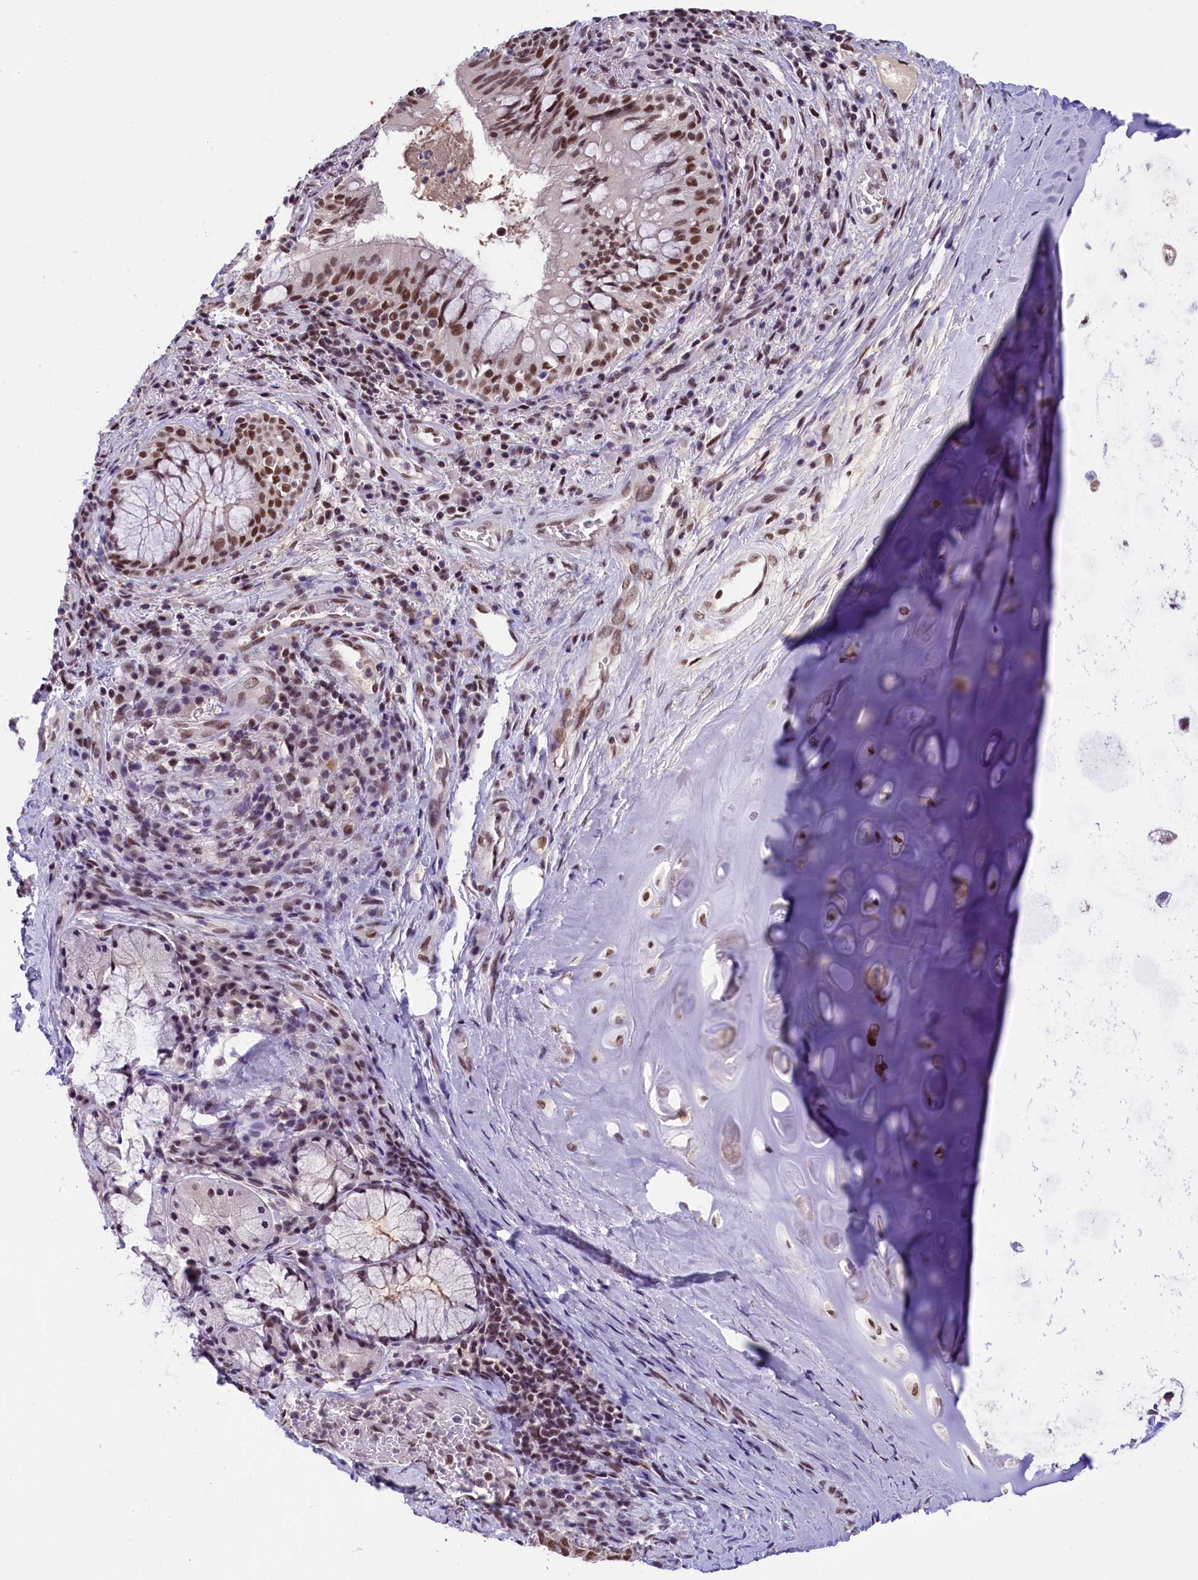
{"staining": {"intensity": "negative", "quantity": "none", "location": "none"}, "tissue": "adipose tissue", "cell_type": "Adipocytes", "image_type": "normal", "snomed": [{"axis": "morphology", "description": "Normal tissue, NOS"}, {"axis": "morphology", "description": "Squamous cell carcinoma, NOS"}, {"axis": "topography", "description": "Bronchus"}, {"axis": "topography", "description": "Lung"}], "caption": "Immunohistochemistry (IHC) micrograph of benign adipose tissue stained for a protein (brown), which displays no staining in adipocytes.", "gene": "ZC3H4", "patient": {"sex": "male", "age": 64}}